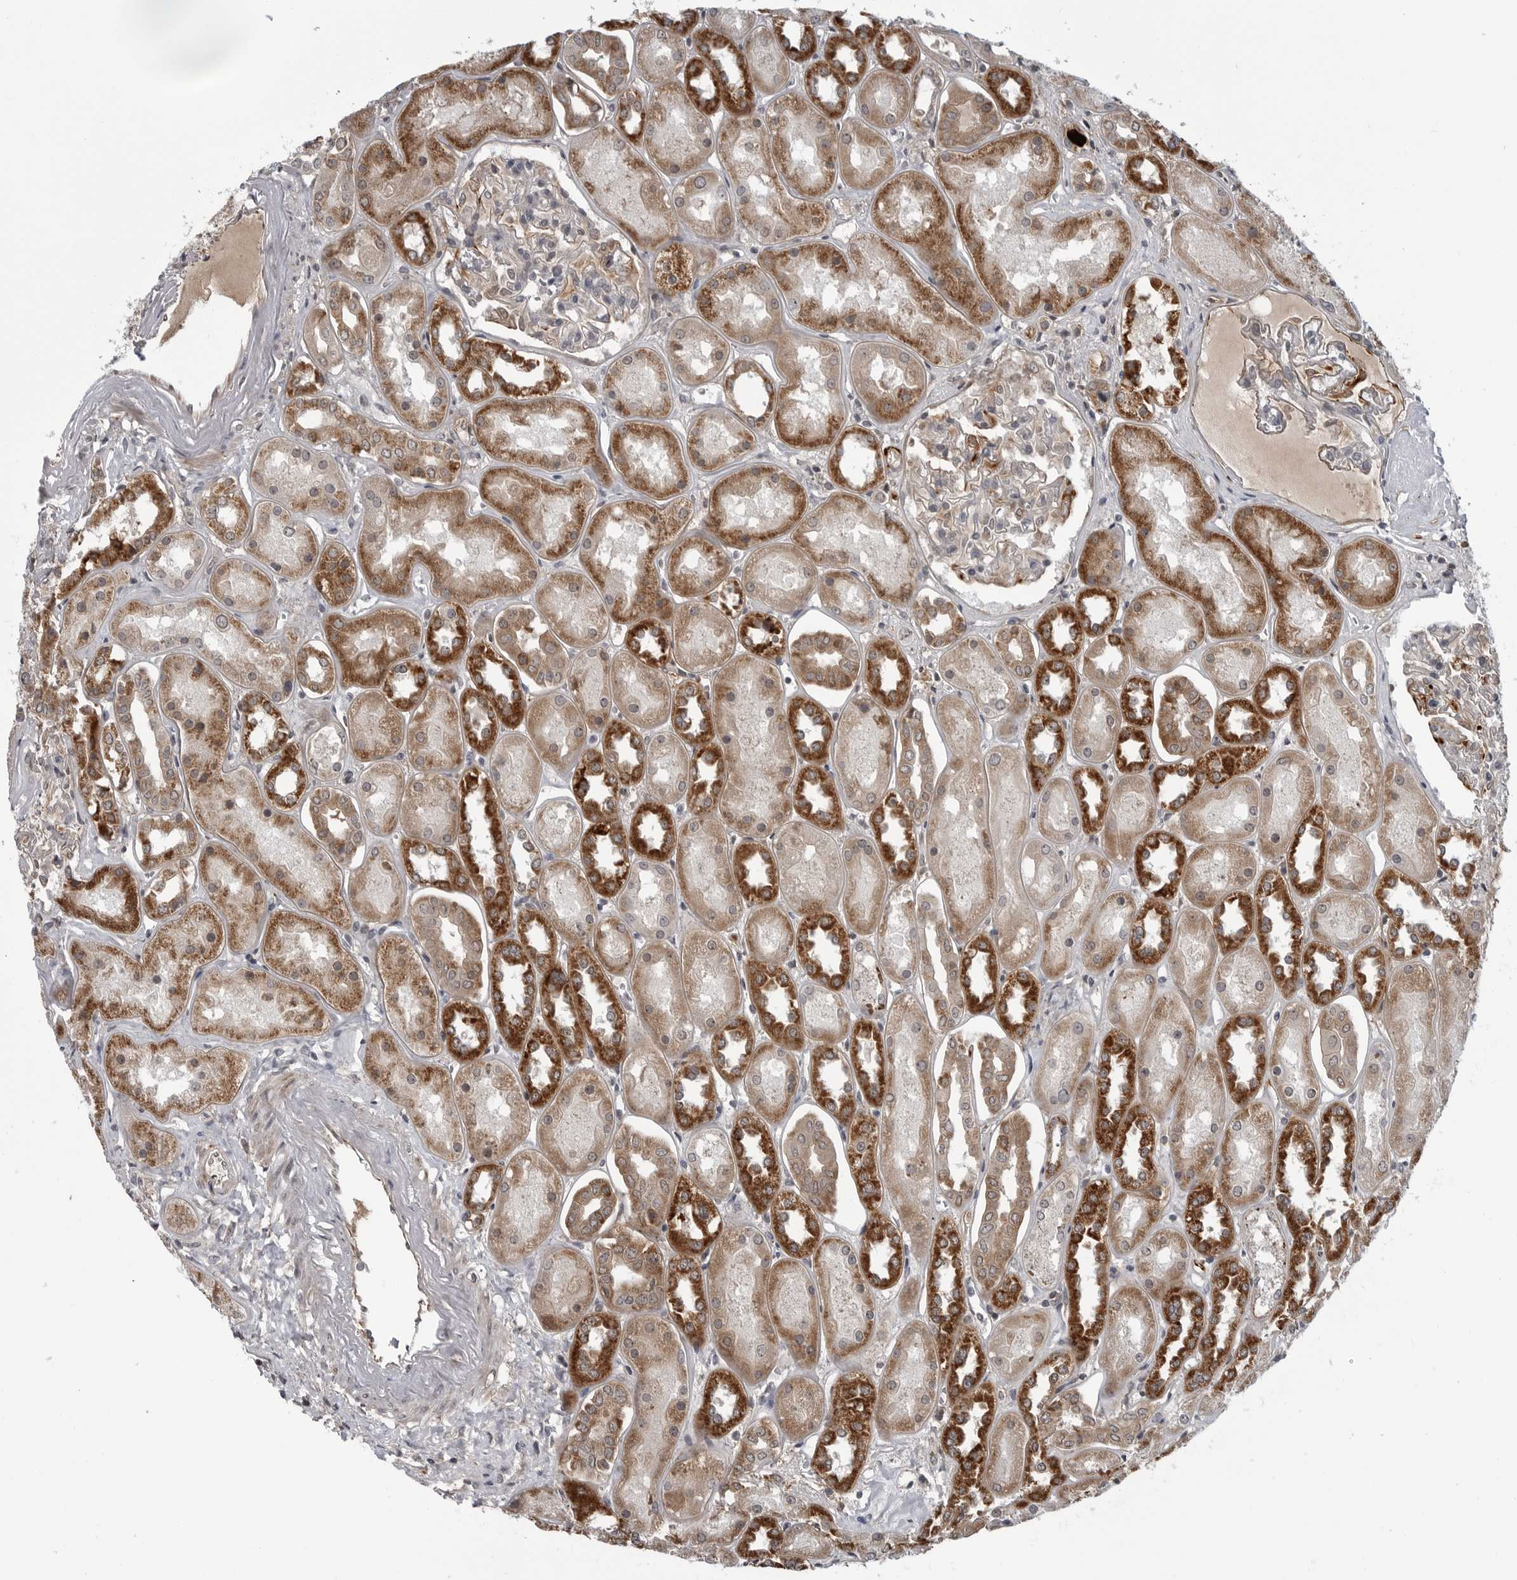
{"staining": {"intensity": "strong", "quantity": "25%-75%", "location": "cytoplasmic/membranous"}, "tissue": "kidney", "cell_type": "Cells in glomeruli", "image_type": "normal", "snomed": [{"axis": "morphology", "description": "Normal tissue, NOS"}, {"axis": "topography", "description": "Kidney"}], "caption": "Approximately 25%-75% of cells in glomeruli in unremarkable kidney exhibit strong cytoplasmic/membranous protein expression as visualized by brown immunohistochemical staining.", "gene": "FAAP100", "patient": {"sex": "male", "age": 70}}